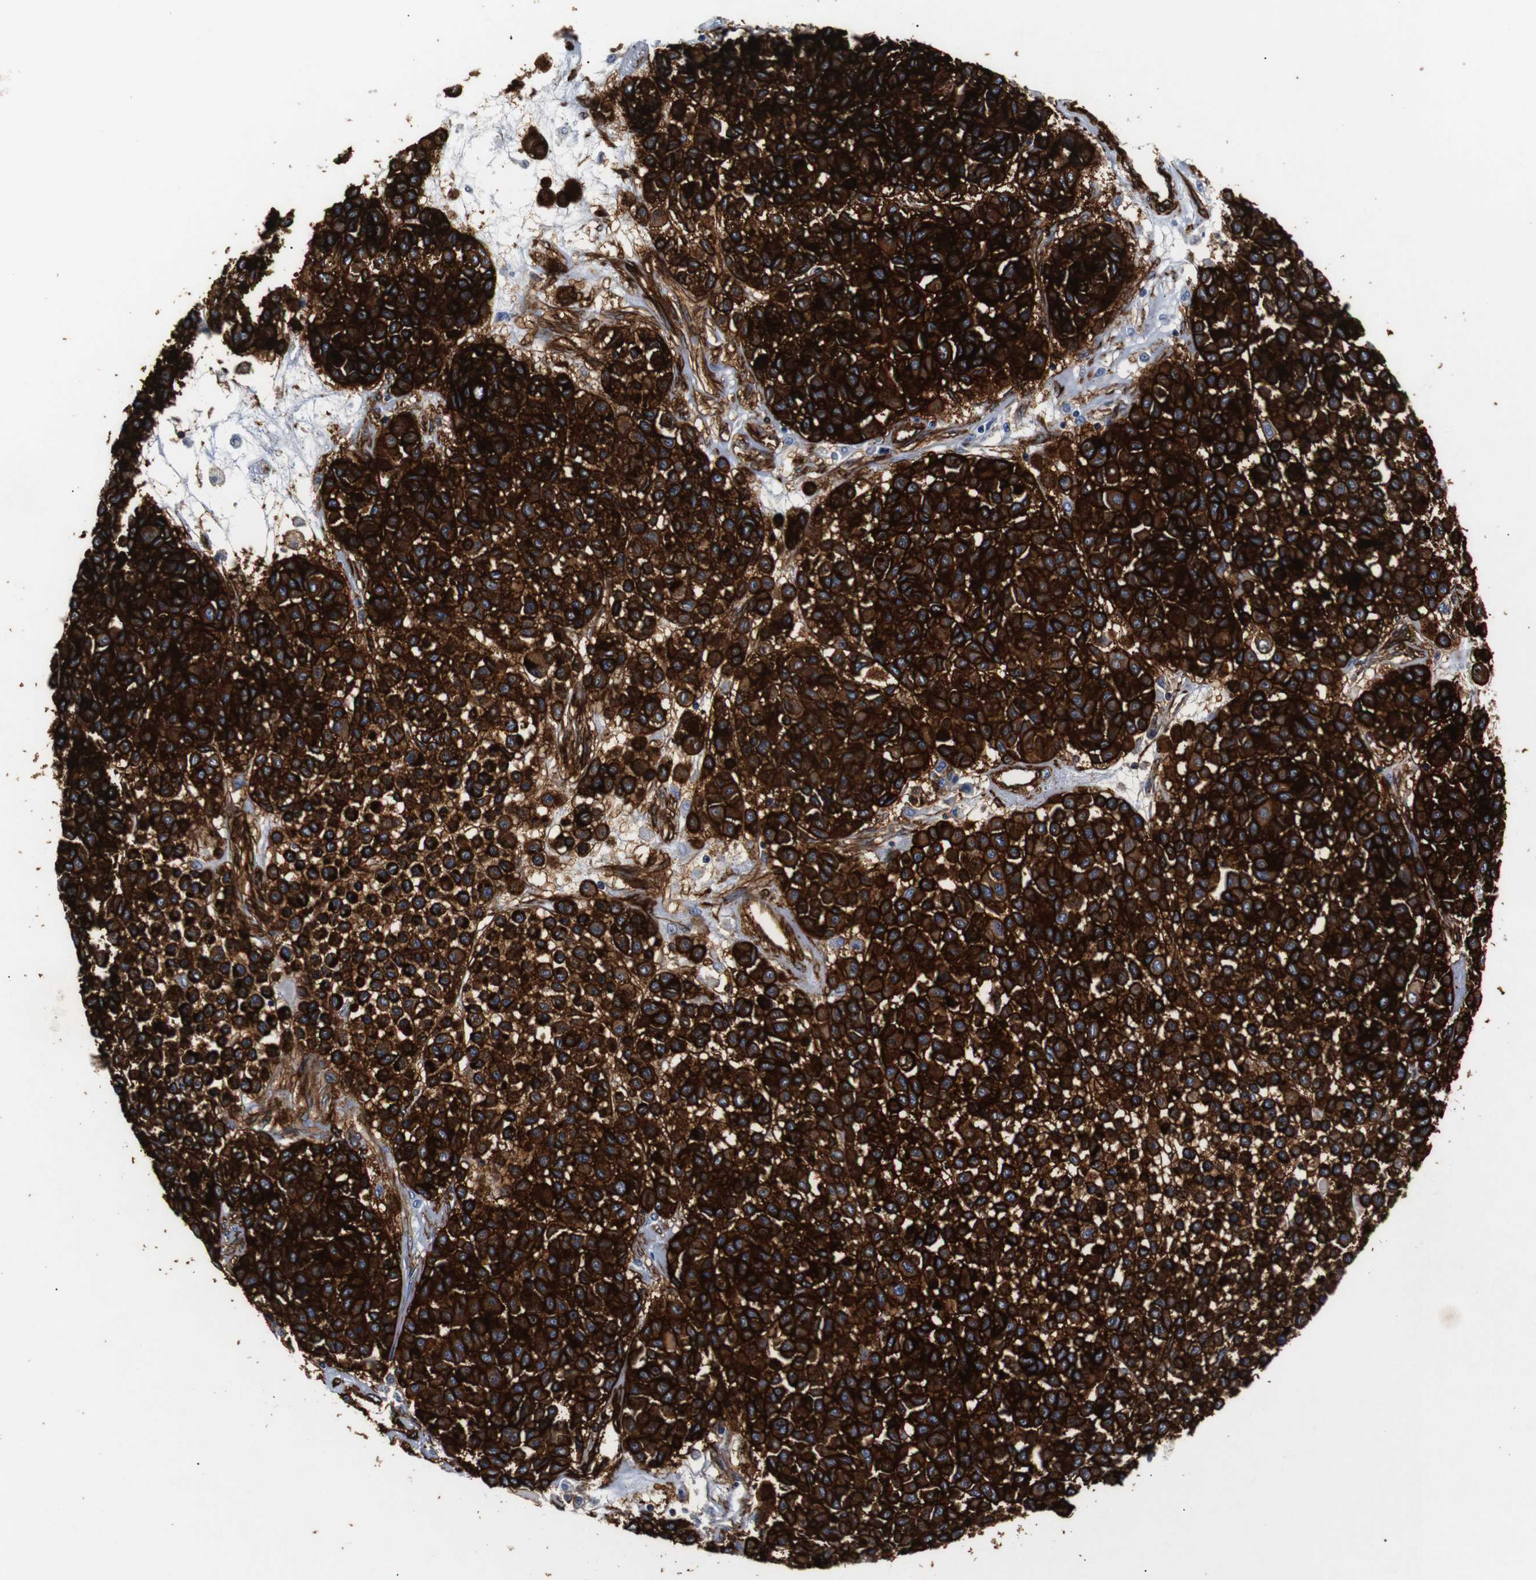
{"staining": {"intensity": "strong", "quantity": ">75%", "location": "cytoplasmic/membranous"}, "tissue": "melanoma", "cell_type": "Tumor cells", "image_type": "cancer", "snomed": [{"axis": "morphology", "description": "Malignant melanoma, Metastatic site"}, {"axis": "topography", "description": "Soft tissue"}], "caption": "Tumor cells show strong cytoplasmic/membranous positivity in approximately >75% of cells in melanoma.", "gene": "CAV2", "patient": {"sex": "male", "age": 41}}